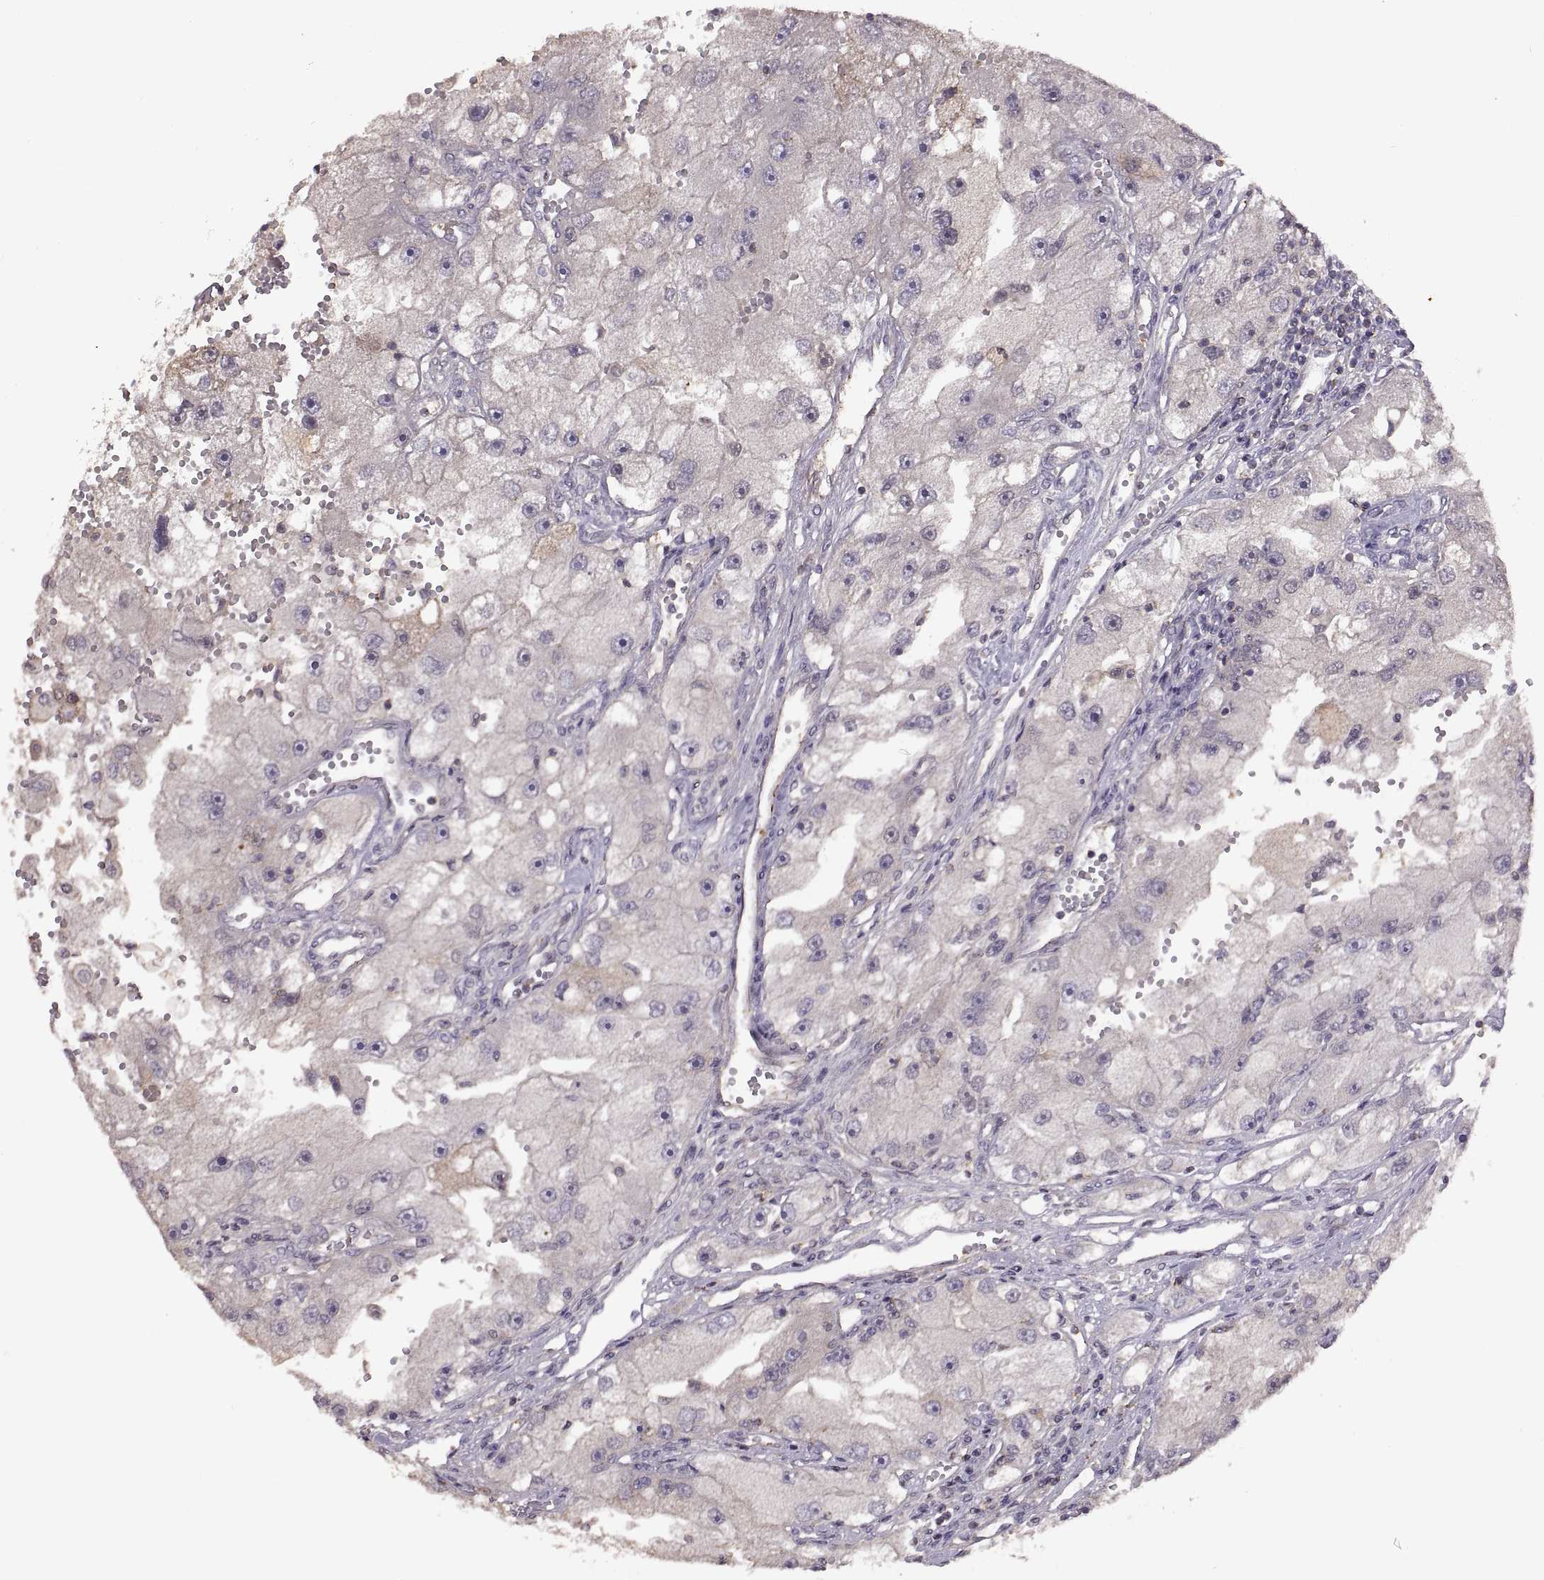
{"staining": {"intensity": "negative", "quantity": "none", "location": "none"}, "tissue": "renal cancer", "cell_type": "Tumor cells", "image_type": "cancer", "snomed": [{"axis": "morphology", "description": "Adenocarcinoma, NOS"}, {"axis": "topography", "description": "Kidney"}], "caption": "Immunohistochemistry histopathology image of human renal cancer stained for a protein (brown), which reveals no staining in tumor cells.", "gene": "NMNAT2", "patient": {"sex": "male", "age": 63}}